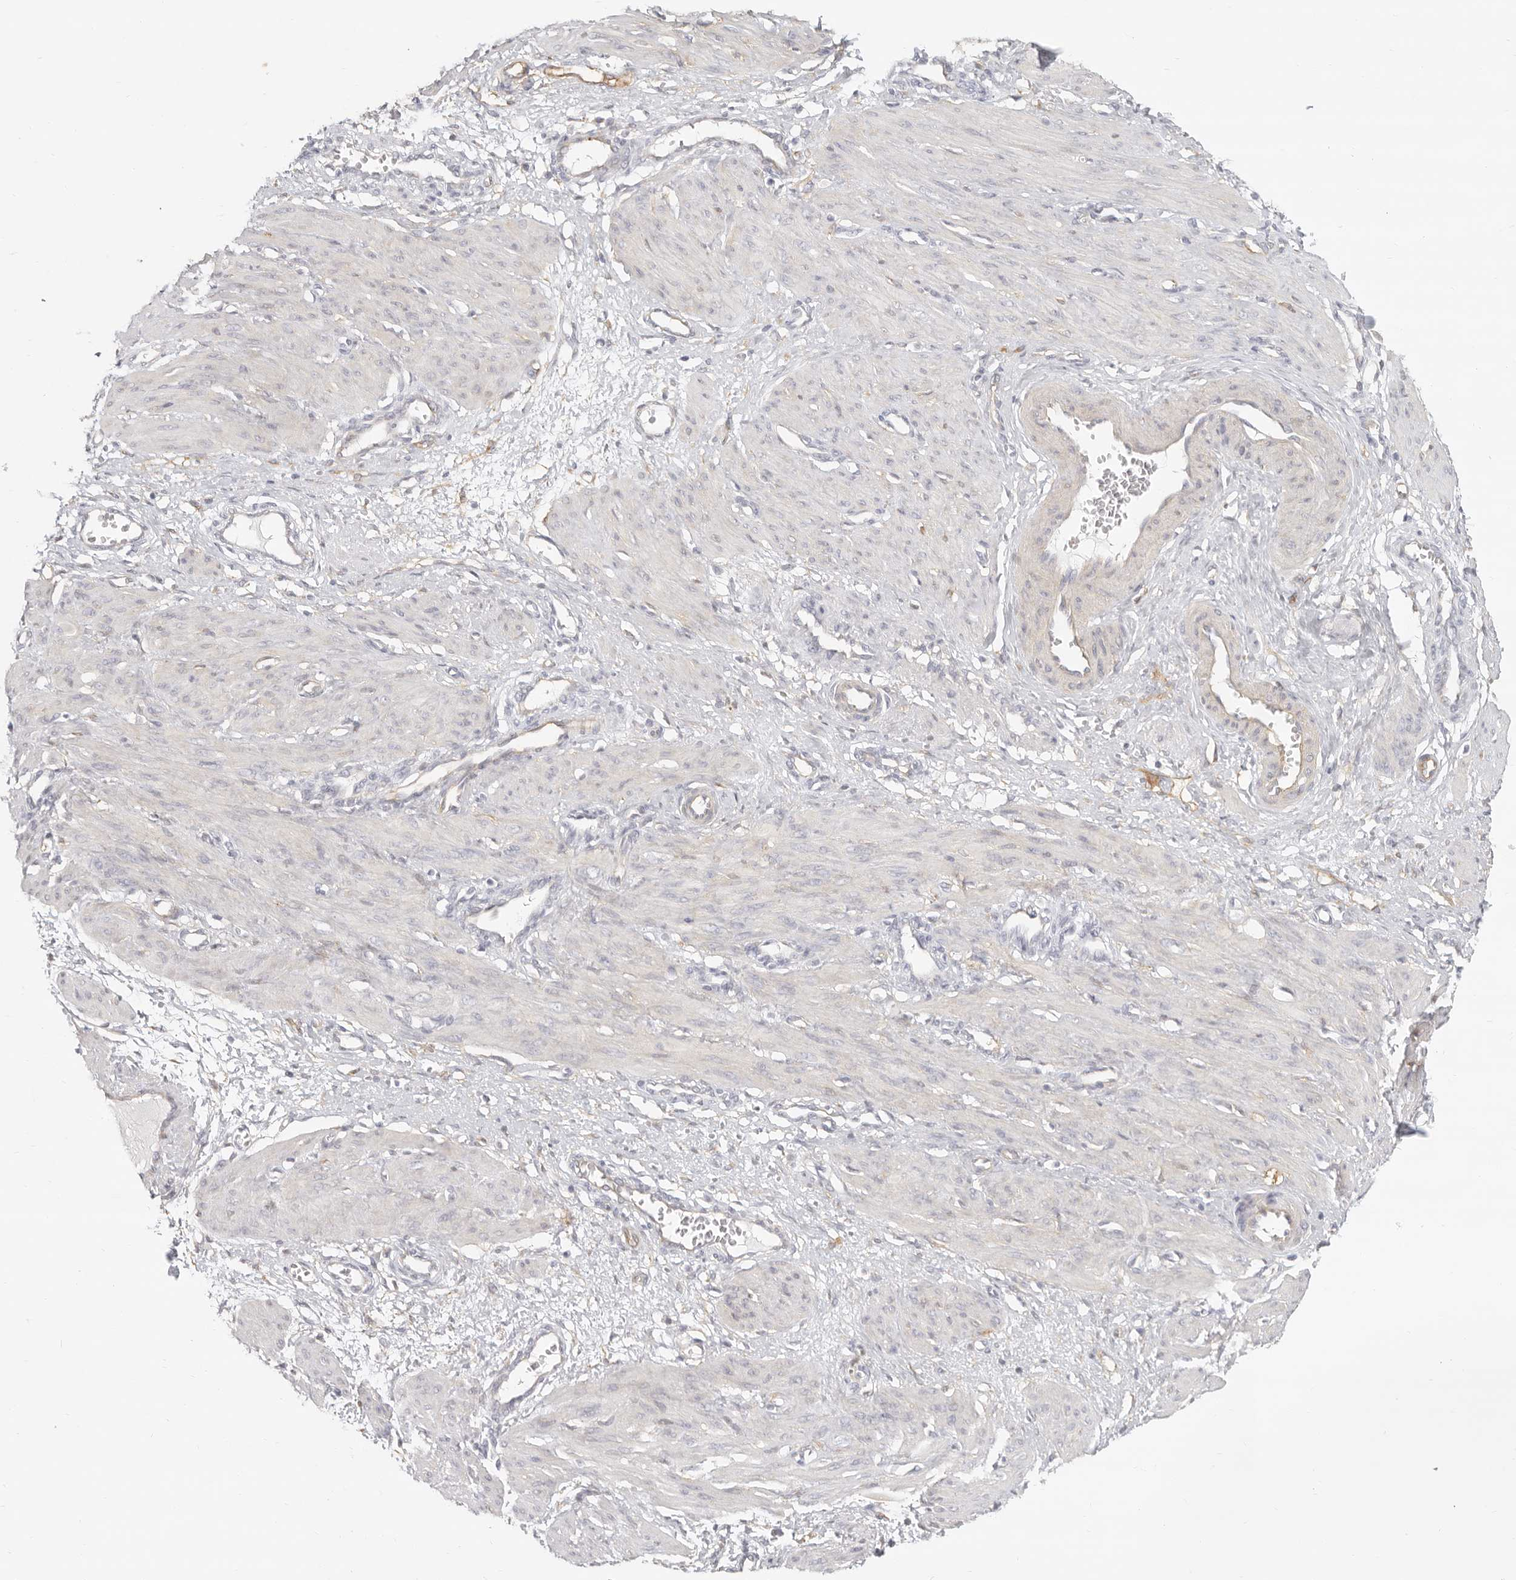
{"staining": {"intensity": "negative", "quantity": "none", "location": "none"}, "tissue": "smooth muscle", "cell_type": "Smooth muscle cells", "image_type": "normal", "snomed": [{"axis": "morphology", "description": "Normal tissue, NOS"}, {"axis": "topography", "description": "Endometrium"}], "caption": "Unremarkable smooth muscle was stained to show a protein in brown. There is no significant expression in smooth muscle cells. (Immunohistochemistry, brightfield microscopy, high magnification).", "gene": "NIBAN1", "patient": {"sex": "female", "age": 33}}